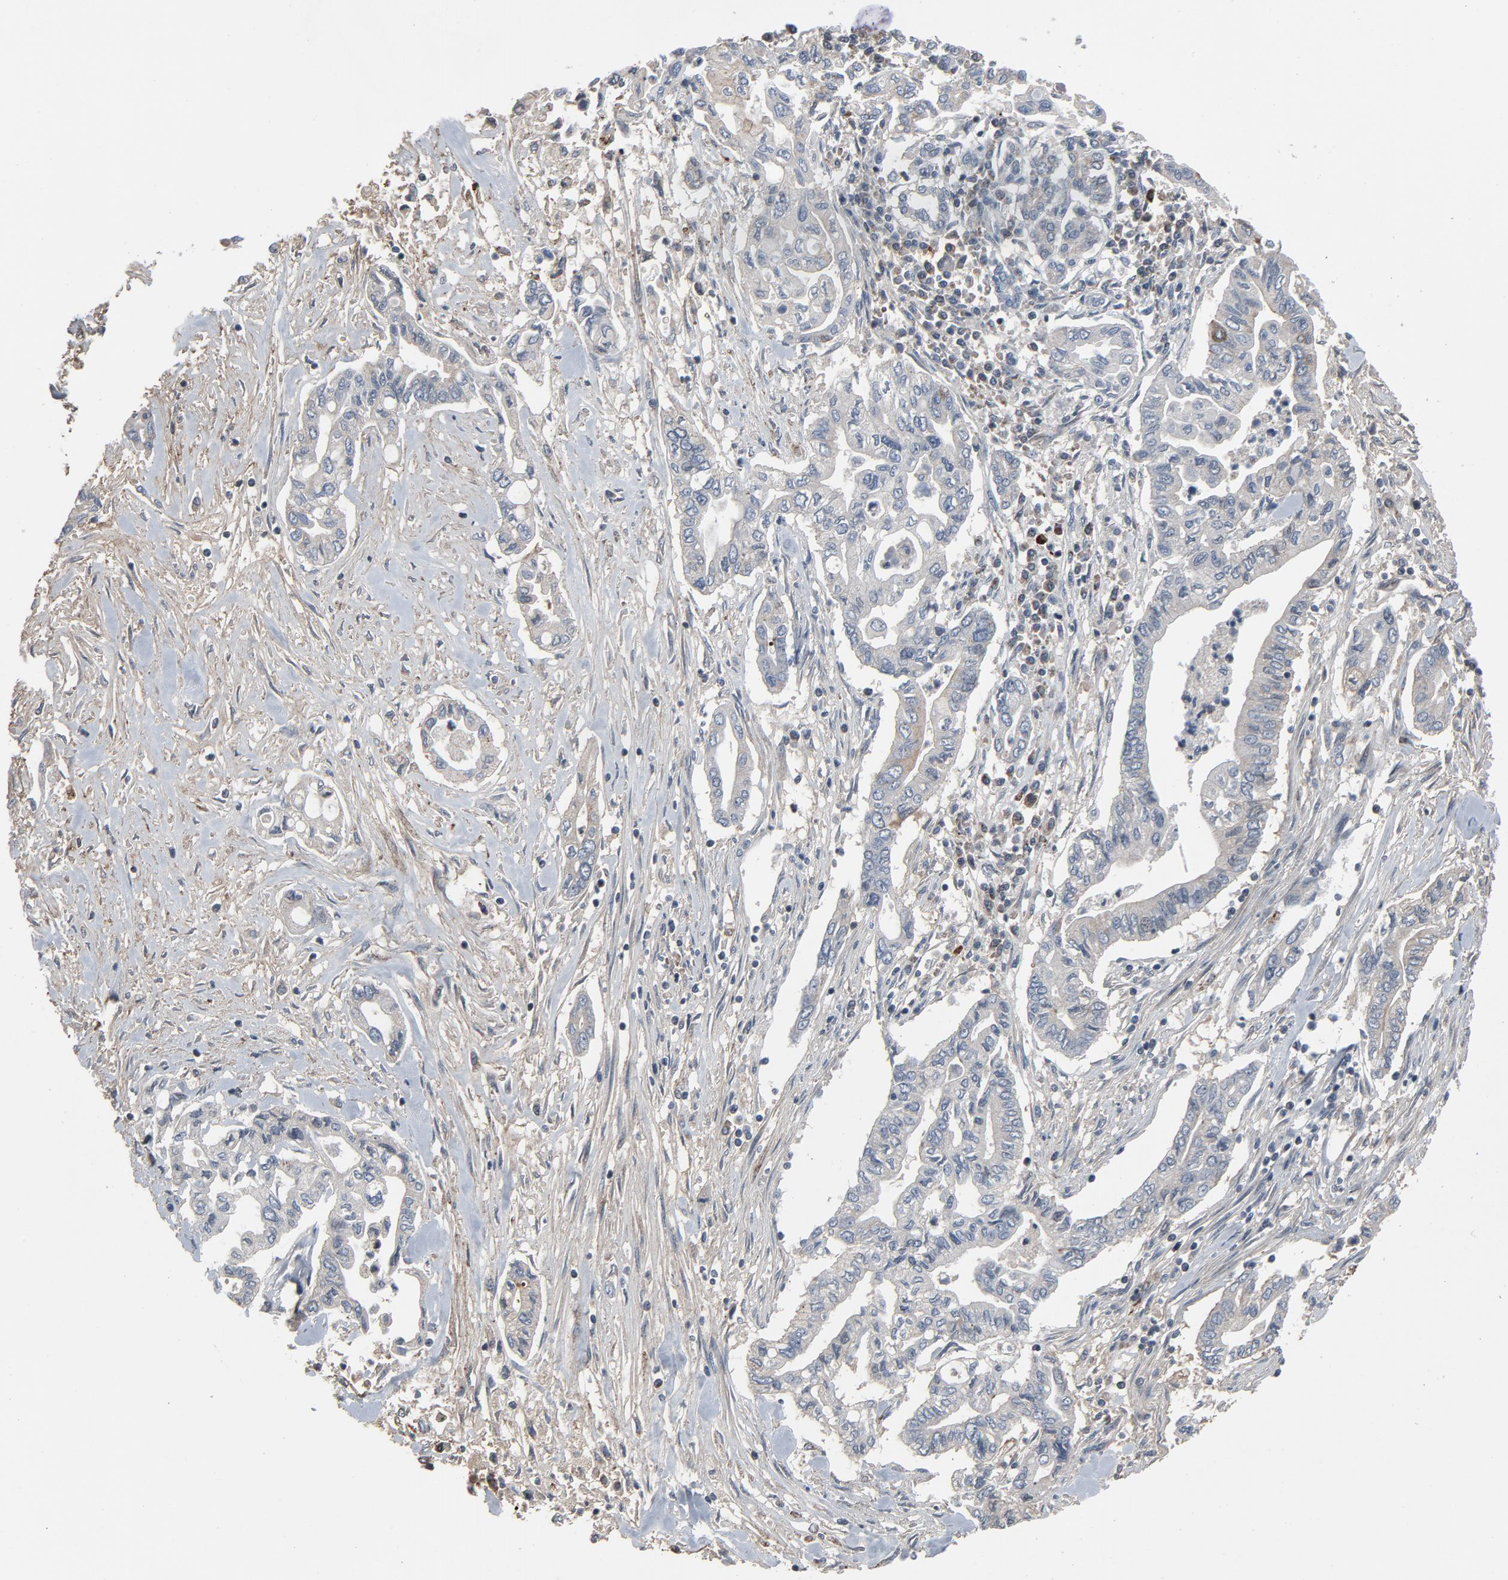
{"staining": {"intensity": "negative", "quantity": "none", "location": "none"}, "tissue": "pancreatic cancer", "cell_type": "Tumor cells", "image_type": "cancer", "snomed": [{"axis": "morphology", "description": "Adenocarcinoma, NOS"}, {"axis": "topography", "description": "Pancreas"}], "caption": "High power microscopy image of an immunohistochemistry photomicrograph of pancreatic adenocarcinoma, revealing no significant staining in tumor cells. (Stains: DAB (3,3'-diaminobenzidine) immunohistochemistry with hematoxylin counter stain, Microscopy: brightfield microscopy at high magnification).", "gene": "PDZD4", "patient": {"sex": "female", "age": 57}}